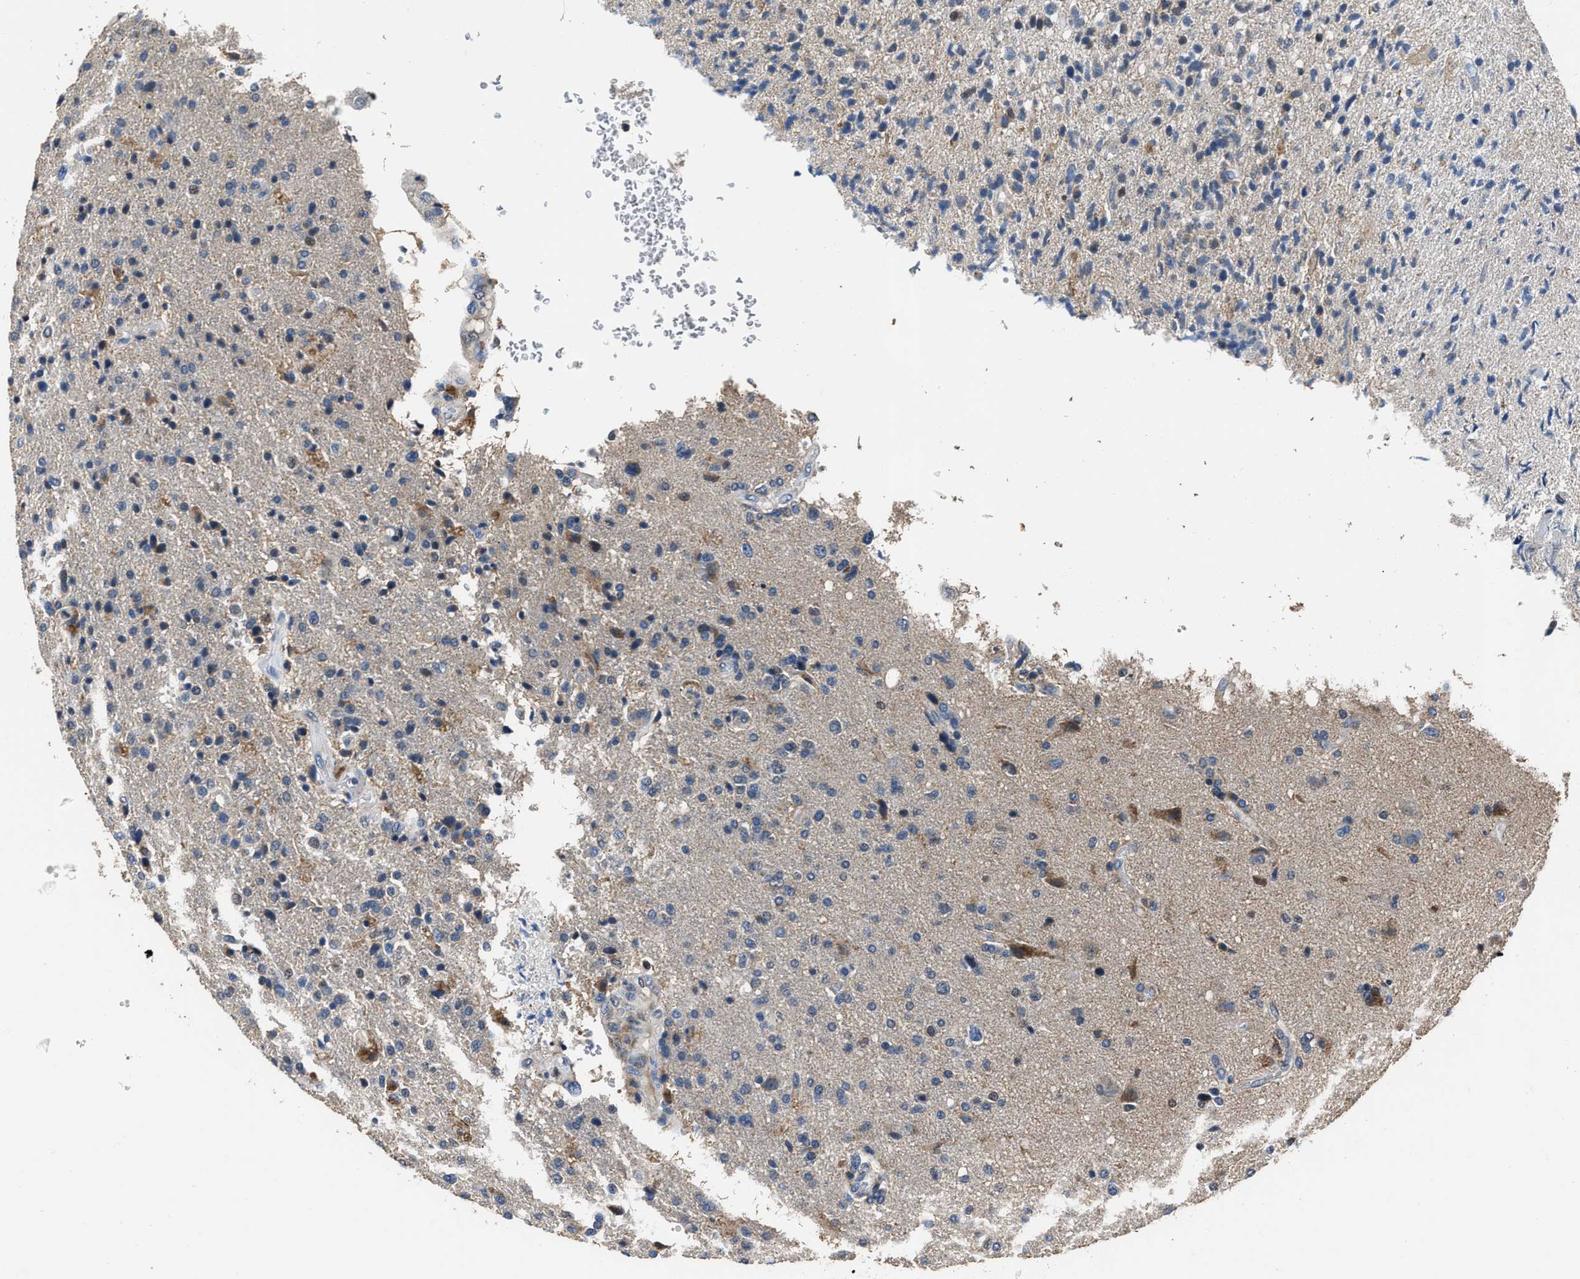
{"staining": {"intensity": "moderate", "quantity": "<25%", "location": "cytoplasmic/membranous"}, "tissue": "glioma", "cell_type": "Tumor cells", "image_type": "cancer", "snomed": [{"axis": "morphology", "description": "Glioma, malignant, High grade"}, {"axis": "topography", "description": "Brain"}], "caption": "An IHC image of neoplastic tissue is shown. Protein staining in brown labels moderate cytoplasmic/membranous positivity in malignant glioma (high-grade) within tumor cells. (Stains: DAB in brown, nuclei in blue, Microscopy: brightfield microscopy at high magnification).", "gene": "NSUN5", "patient": {"sex": "male", "age": 72}}